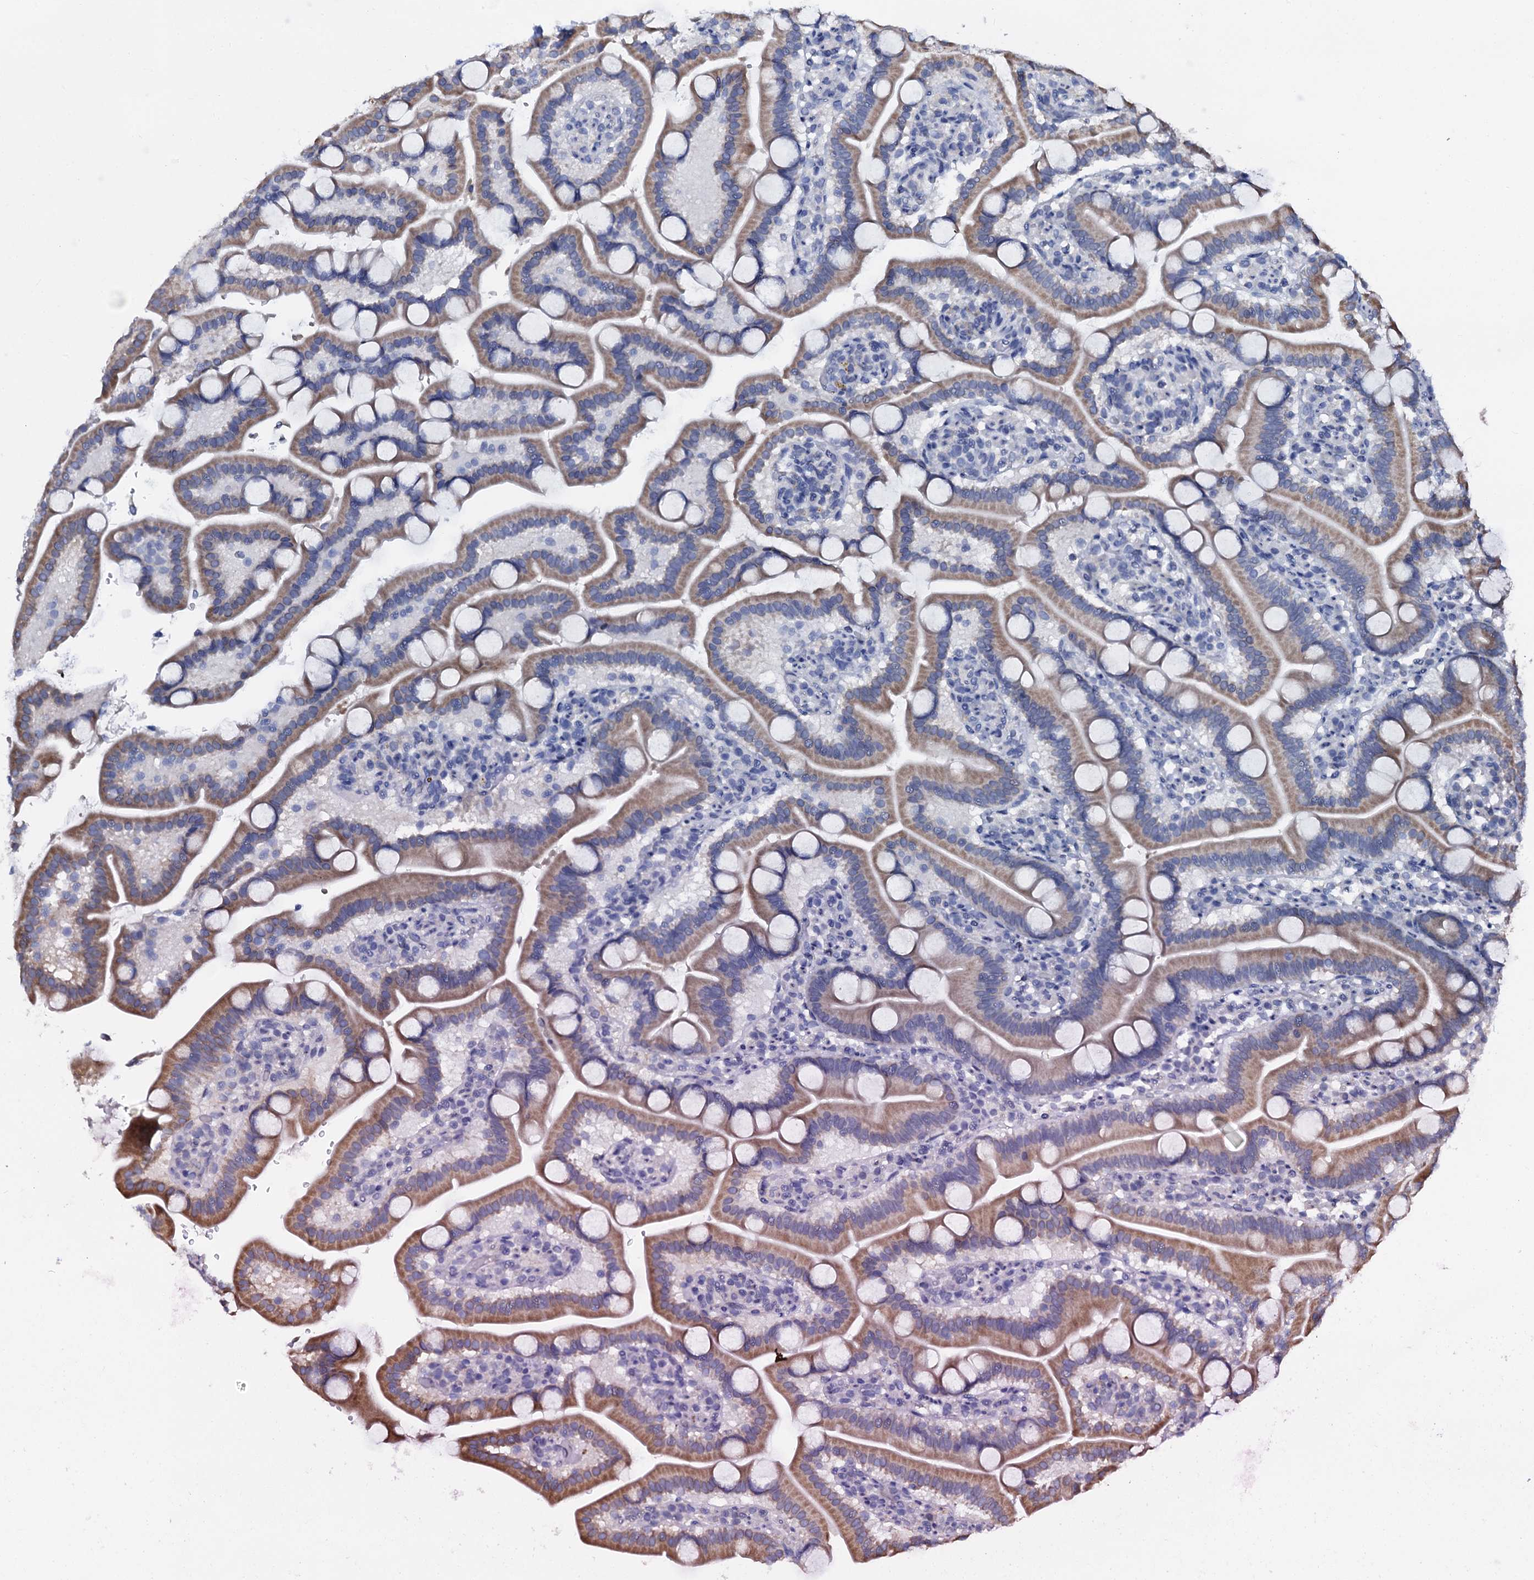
{"staining": {"intensity": "moderate", "quantity": ">75%", "location": "cytoplasmic/membranous"}, "tissue": "duodenum", "cell_type": "Glandular cells", "image_type": "normal", "snomed": [{"axis": "morphology", "description": "Normal tissue, NOS"}, {"axis": "topography", "description": "Duodenum"}], "caption": "Protein staining of unremarkable duodenum demonstrates moderate cytoplasmic/membranous staining in about >75% of glandular cells.", "gene": "SLC37A4", "patient": {"sex": "male", "age": 55}}